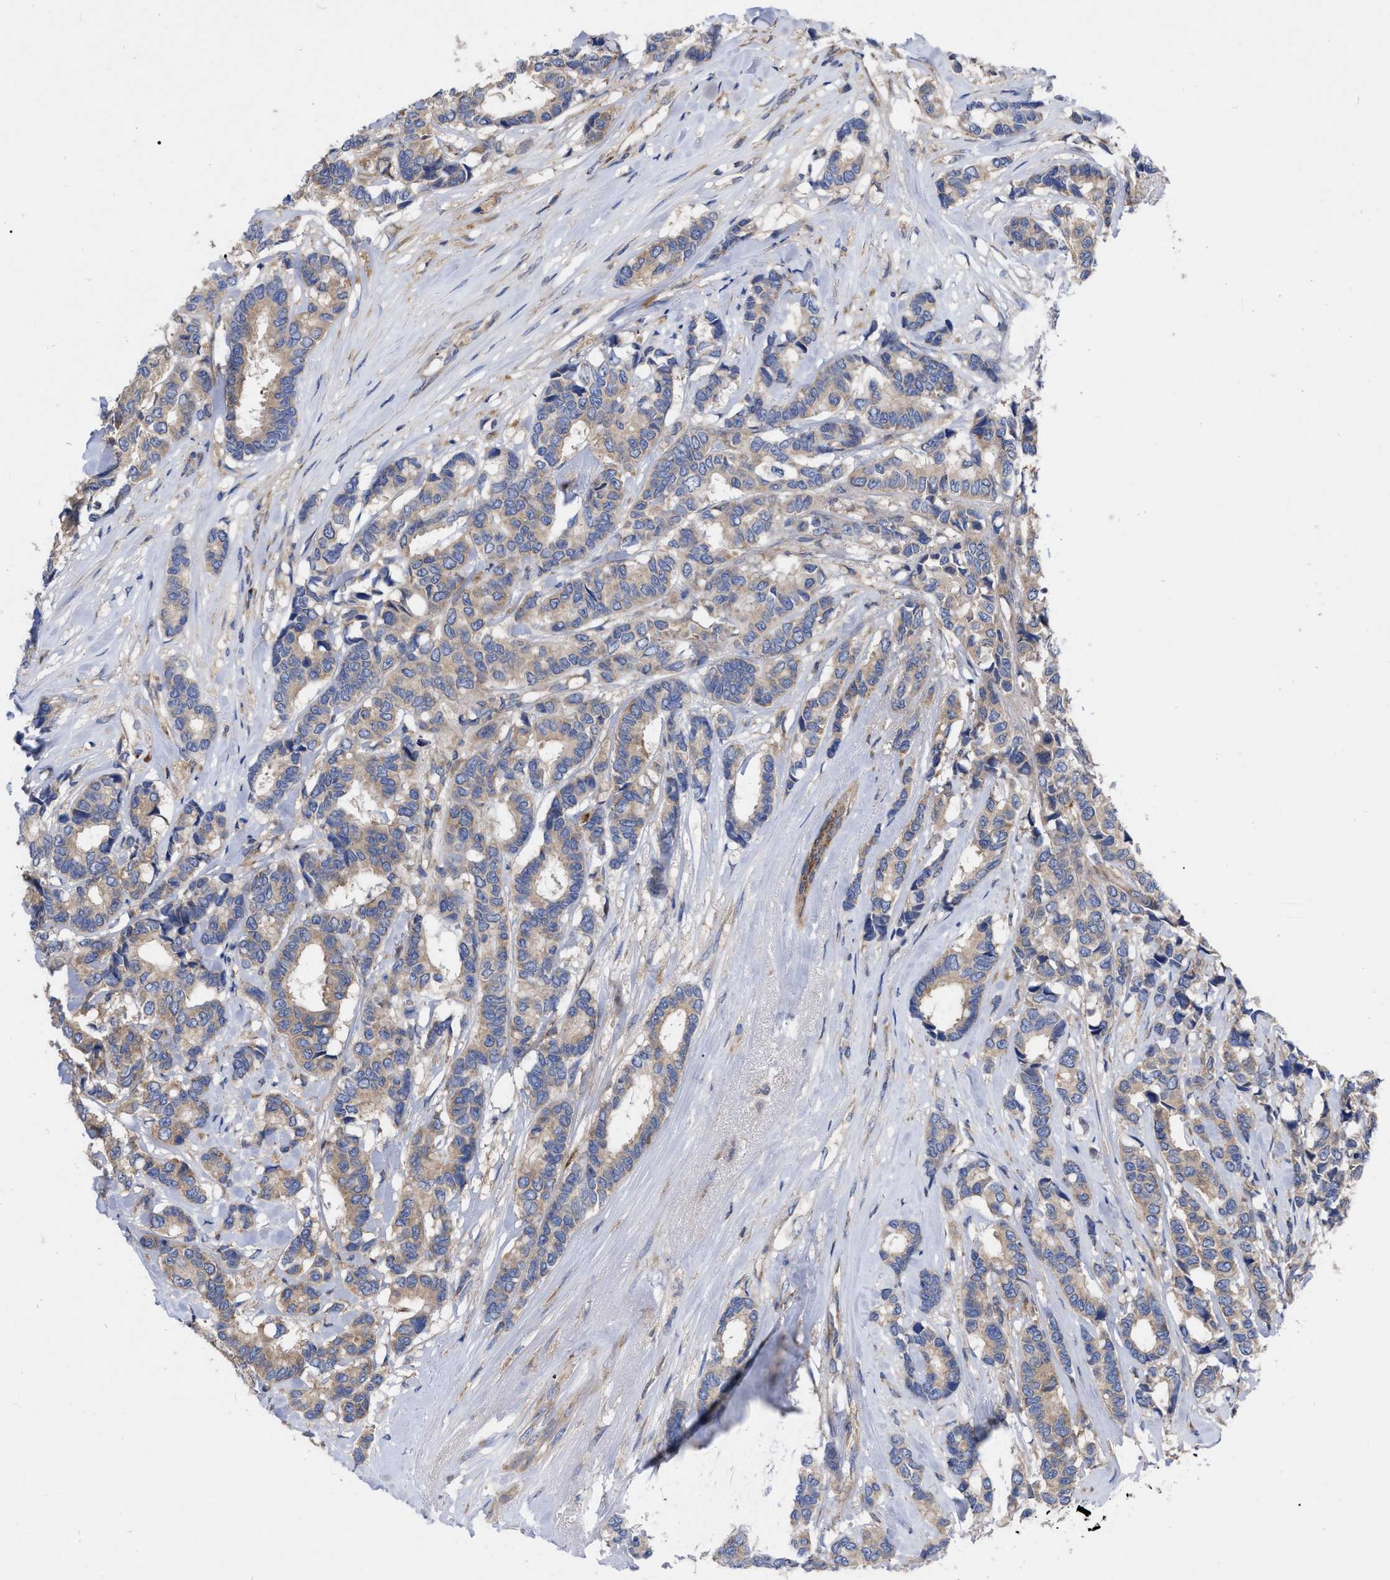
{"staining": {"intensity": "moderate", "quantity": ">75%", "location": "cytoplasmic/membranous"}, "tissue": "breast cancer", "cell_type": "Tumor cells", "image_type": "cancer", "snomed": [{"axis": "morphology", "description": "Duct carcinoma"}, {"axis": "topography", "description": "Breast"}], "caption": "Breast invasive ductal carcinoma was stained to show a protein in brown. There is medium levels of moderate cytoplasmic/membranous staining in approximately >75% of tumor cells.", "gene": "CDKN2C", "patient": {"sex": "female", "age": 87}}